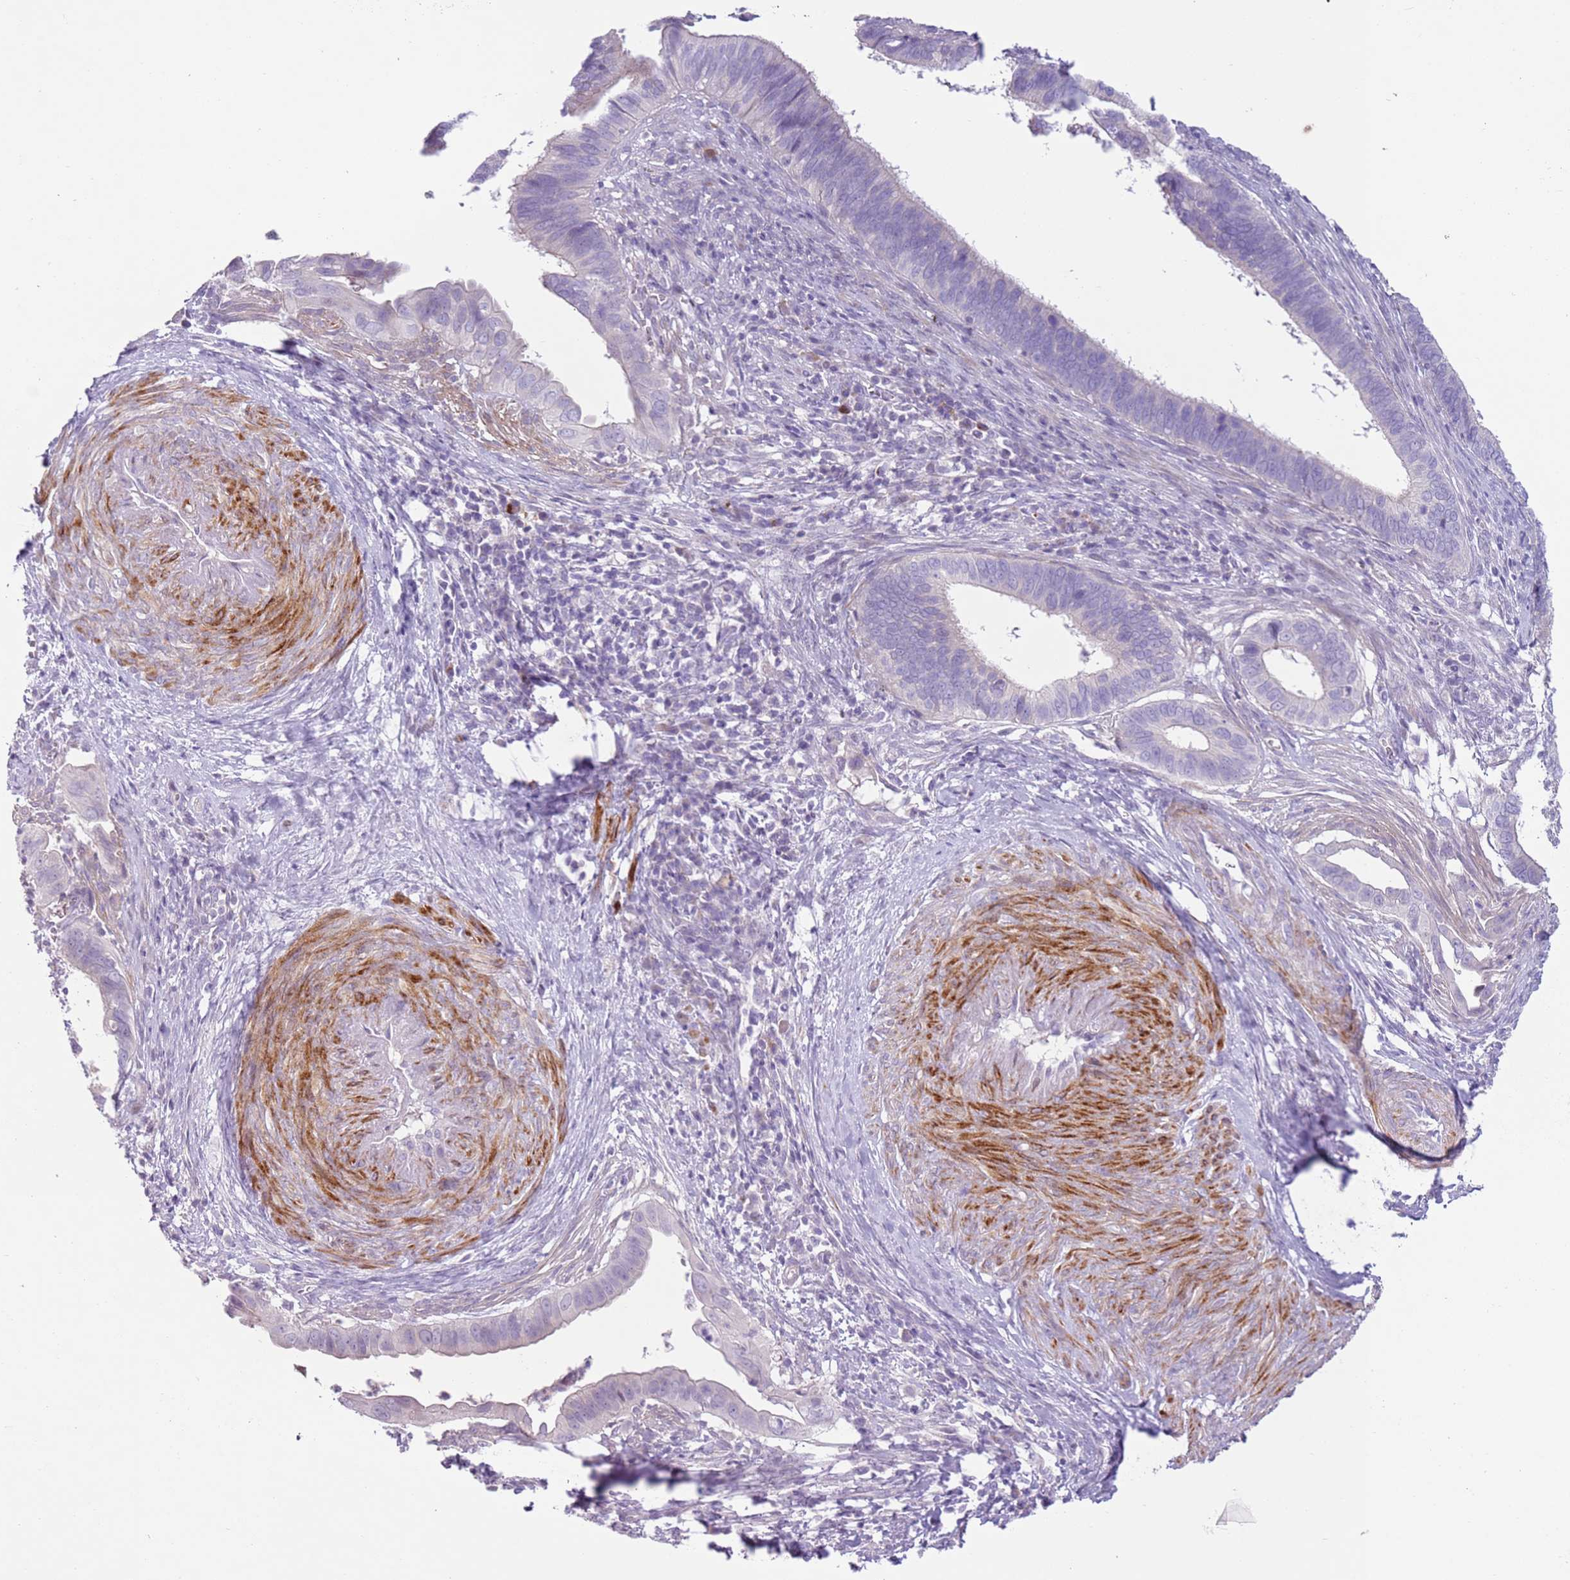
{"staining": {"intensity": "negative", "quantity": "none", "location": "none"}, "tissue": "cervical cancer", "cell_type": "Tumor cells", "image_type": "cancer", "snomed": [{"axis": "morphology", "description": "Adenocarcinoma, NOS"}, {"axis": "topography", "description": "Cervix"}], "caption": "DAB immunohistochemical staining of adenocarcinoma (cervical) reveals no significant positivity in tumor cells.", "gene": "ZNF239", "patient": {"sex": "female", "age": 42}}